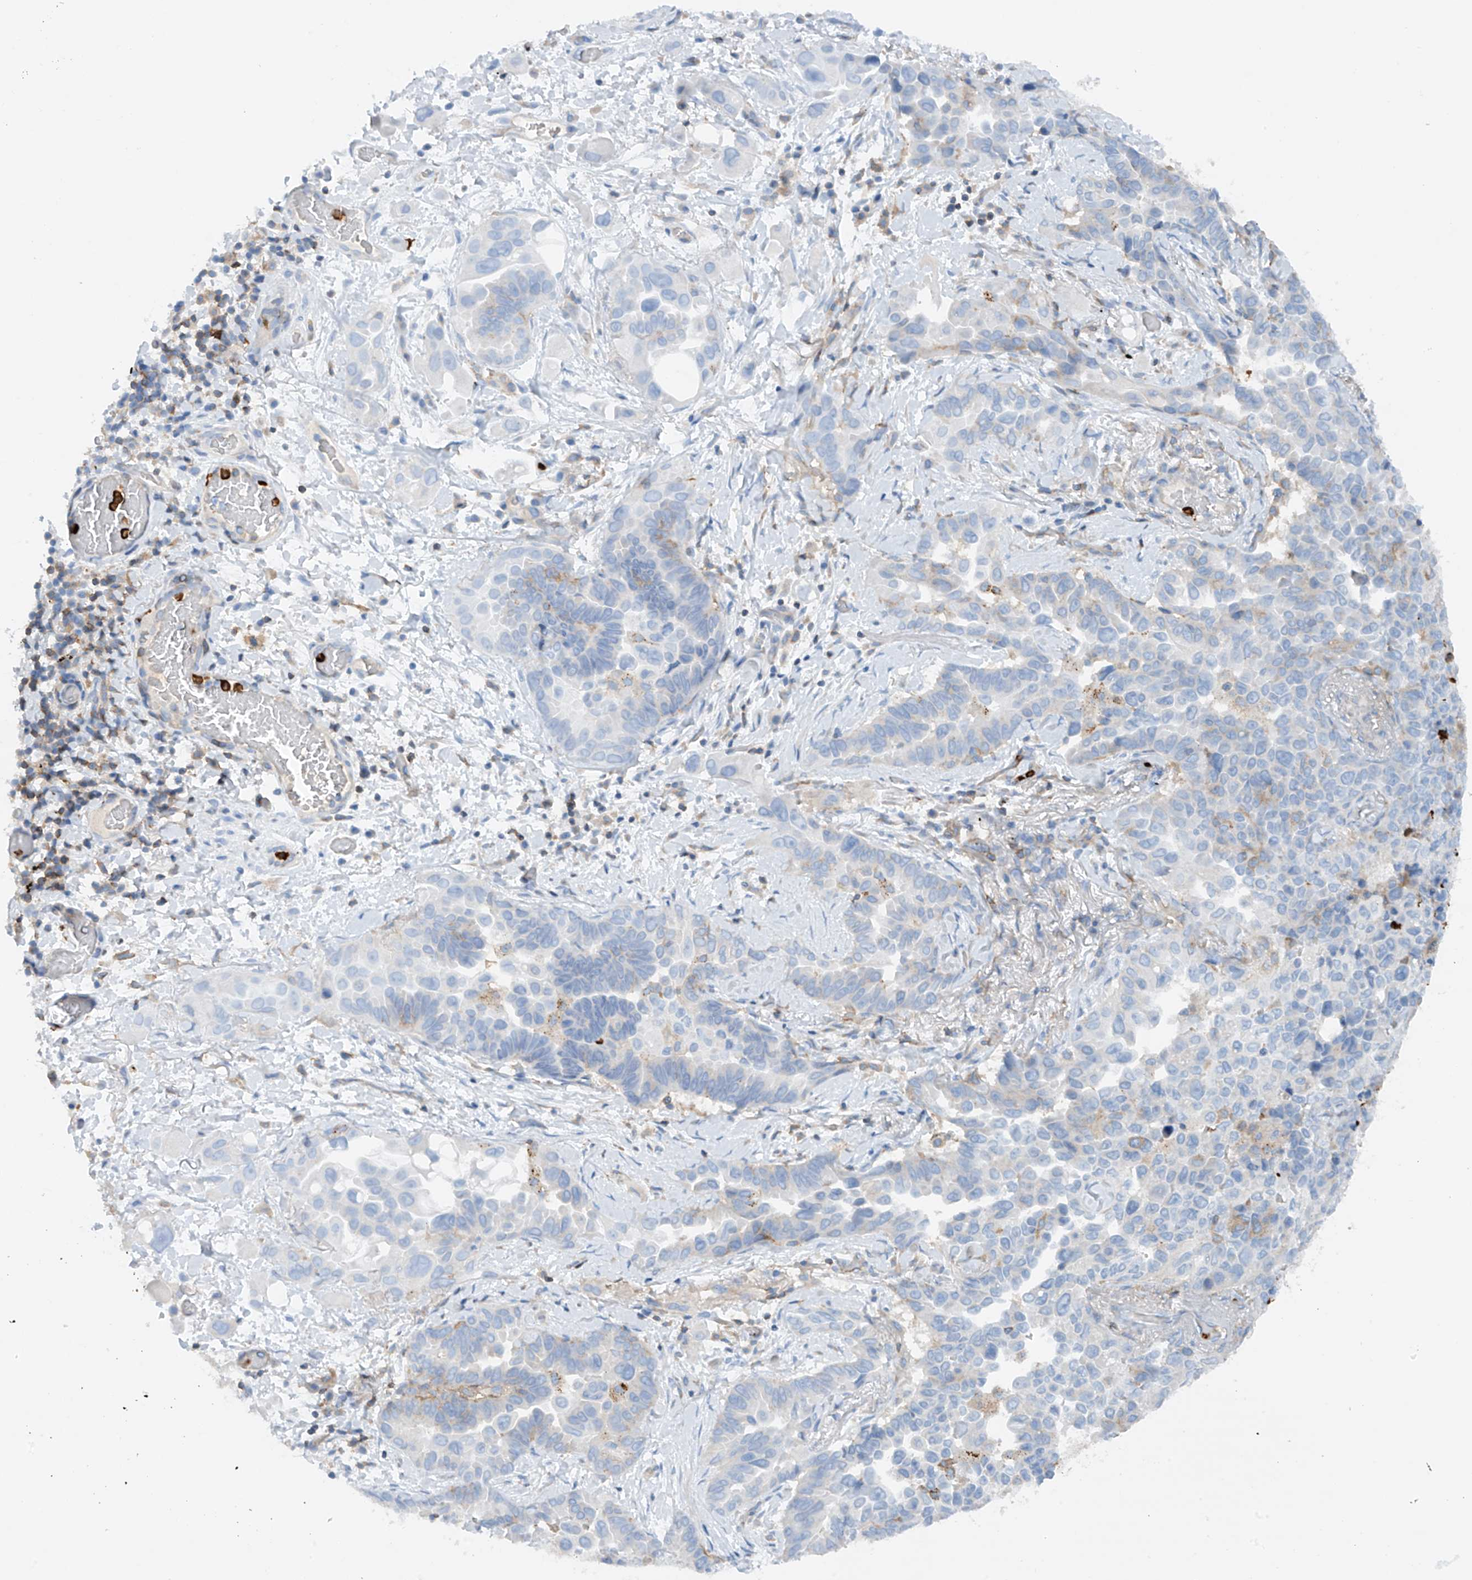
{"staining": {"intensity": "negative", "quantity": "none", "location": "none"}, "tissue": "lung cancer", "cell_type": "Tumor cells", "image_type": "cancer", "snomed": [{"axis": "morphology", "description": "Adenocarcinoma, NOS"}, {"axis": "topography", "description": "Lung"}], "caption": "High power microscopy micrograph of an IHC histopathology image of lung cancer (adenocarcinoma), revealing no significant expression in tumor cells. (DAB immunohistochemistry, high magnification).", "gene": "PHACTR2", "patient": {"sex": "female", "age": 67}}